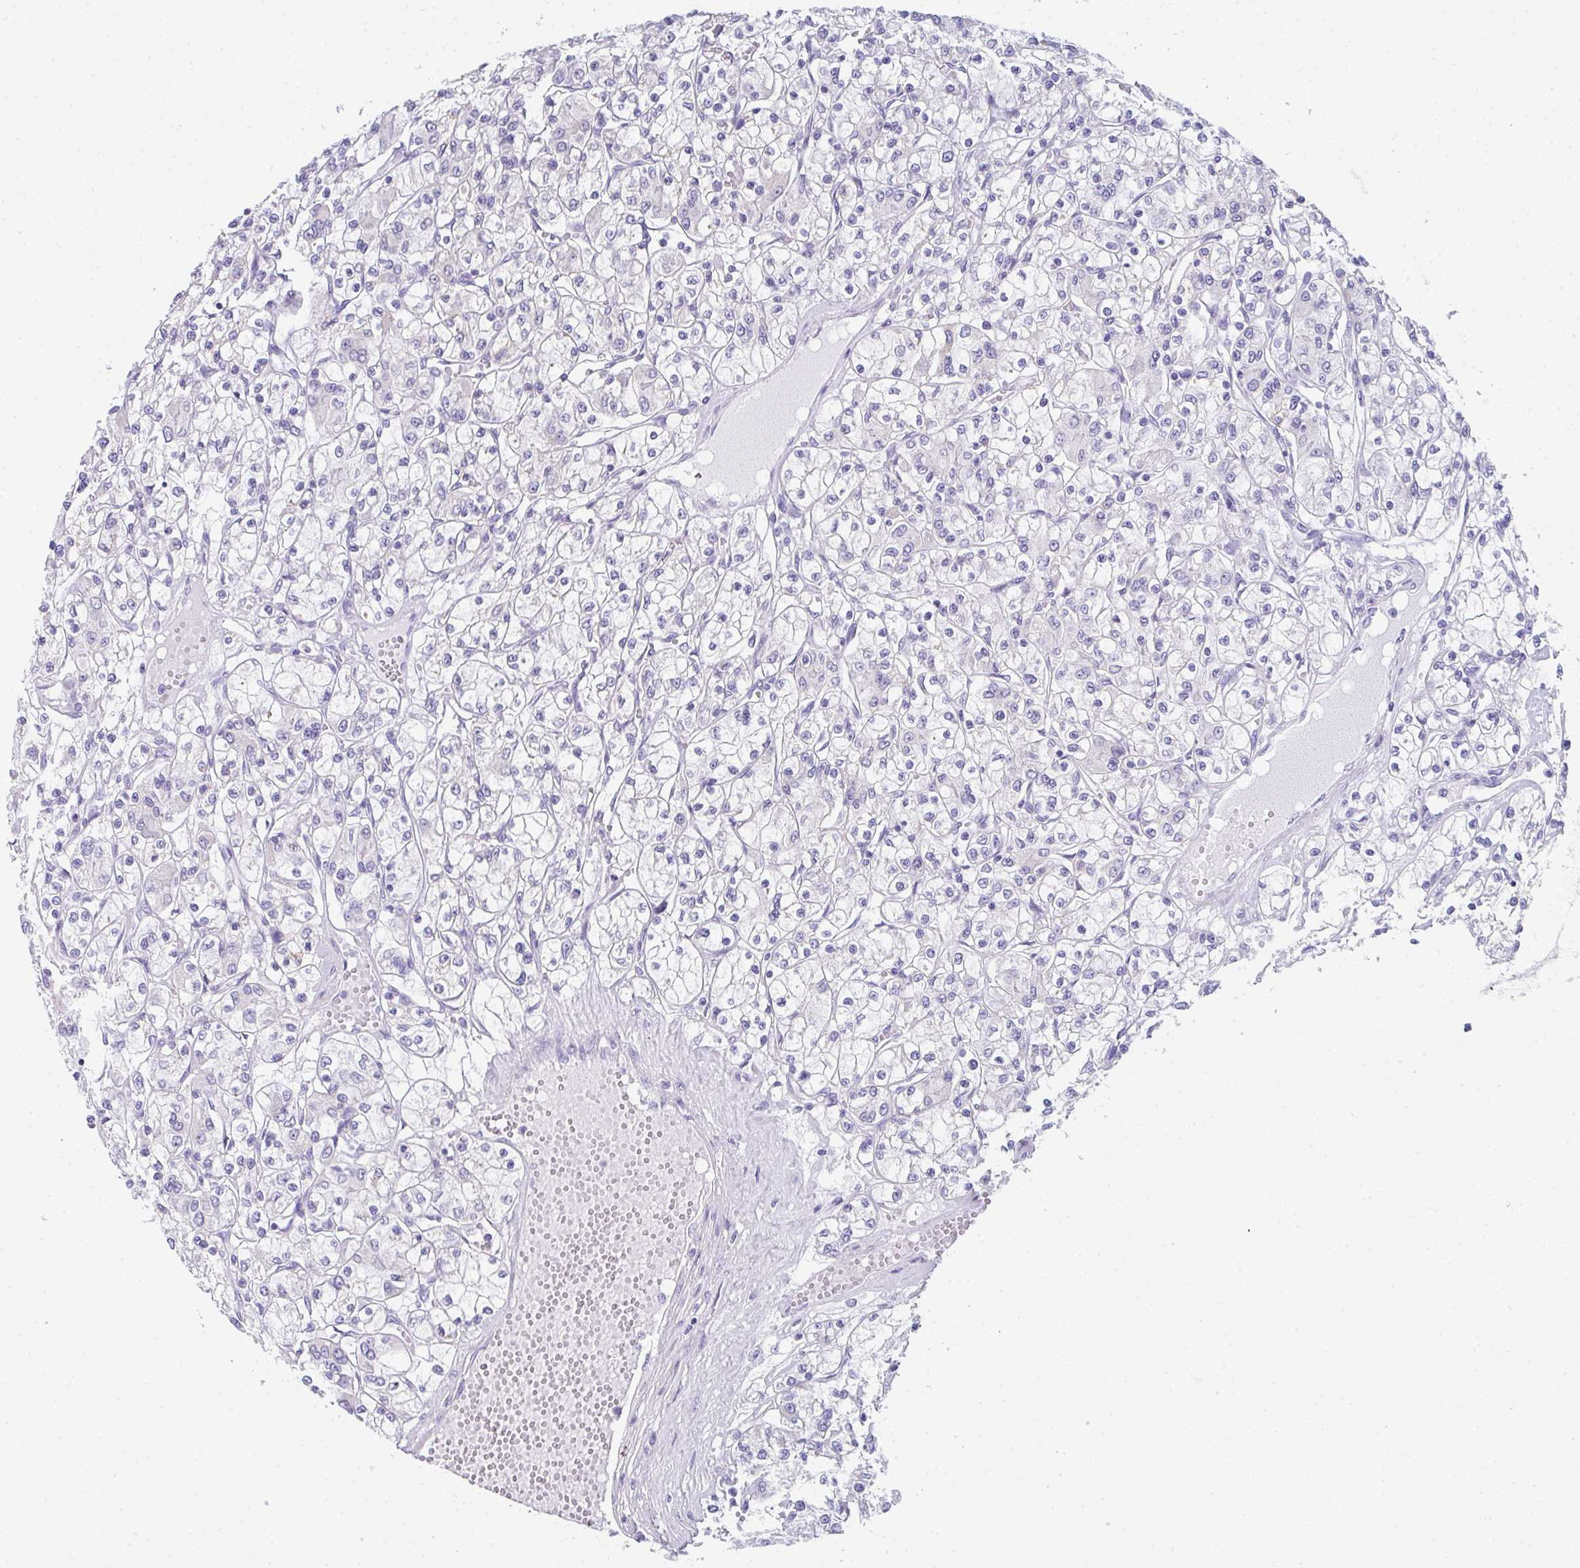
{"staining": {"intensity": "negative", "quantity": "none", "location": "none"}, "tissue": "renal cancer", "cell_type": "Tumor cells", "image_type": "cancer", "snomed": [{"axis": "morphology", "description": "Adenocarcinoma, NOS"}, {"axis": "topography", "description": "Kidney"}], "caption": "Tumor cells are negative for protein expression in human renal cancer.", "gene": "RLF", "patient": {"sex": "female", "age": 59}}